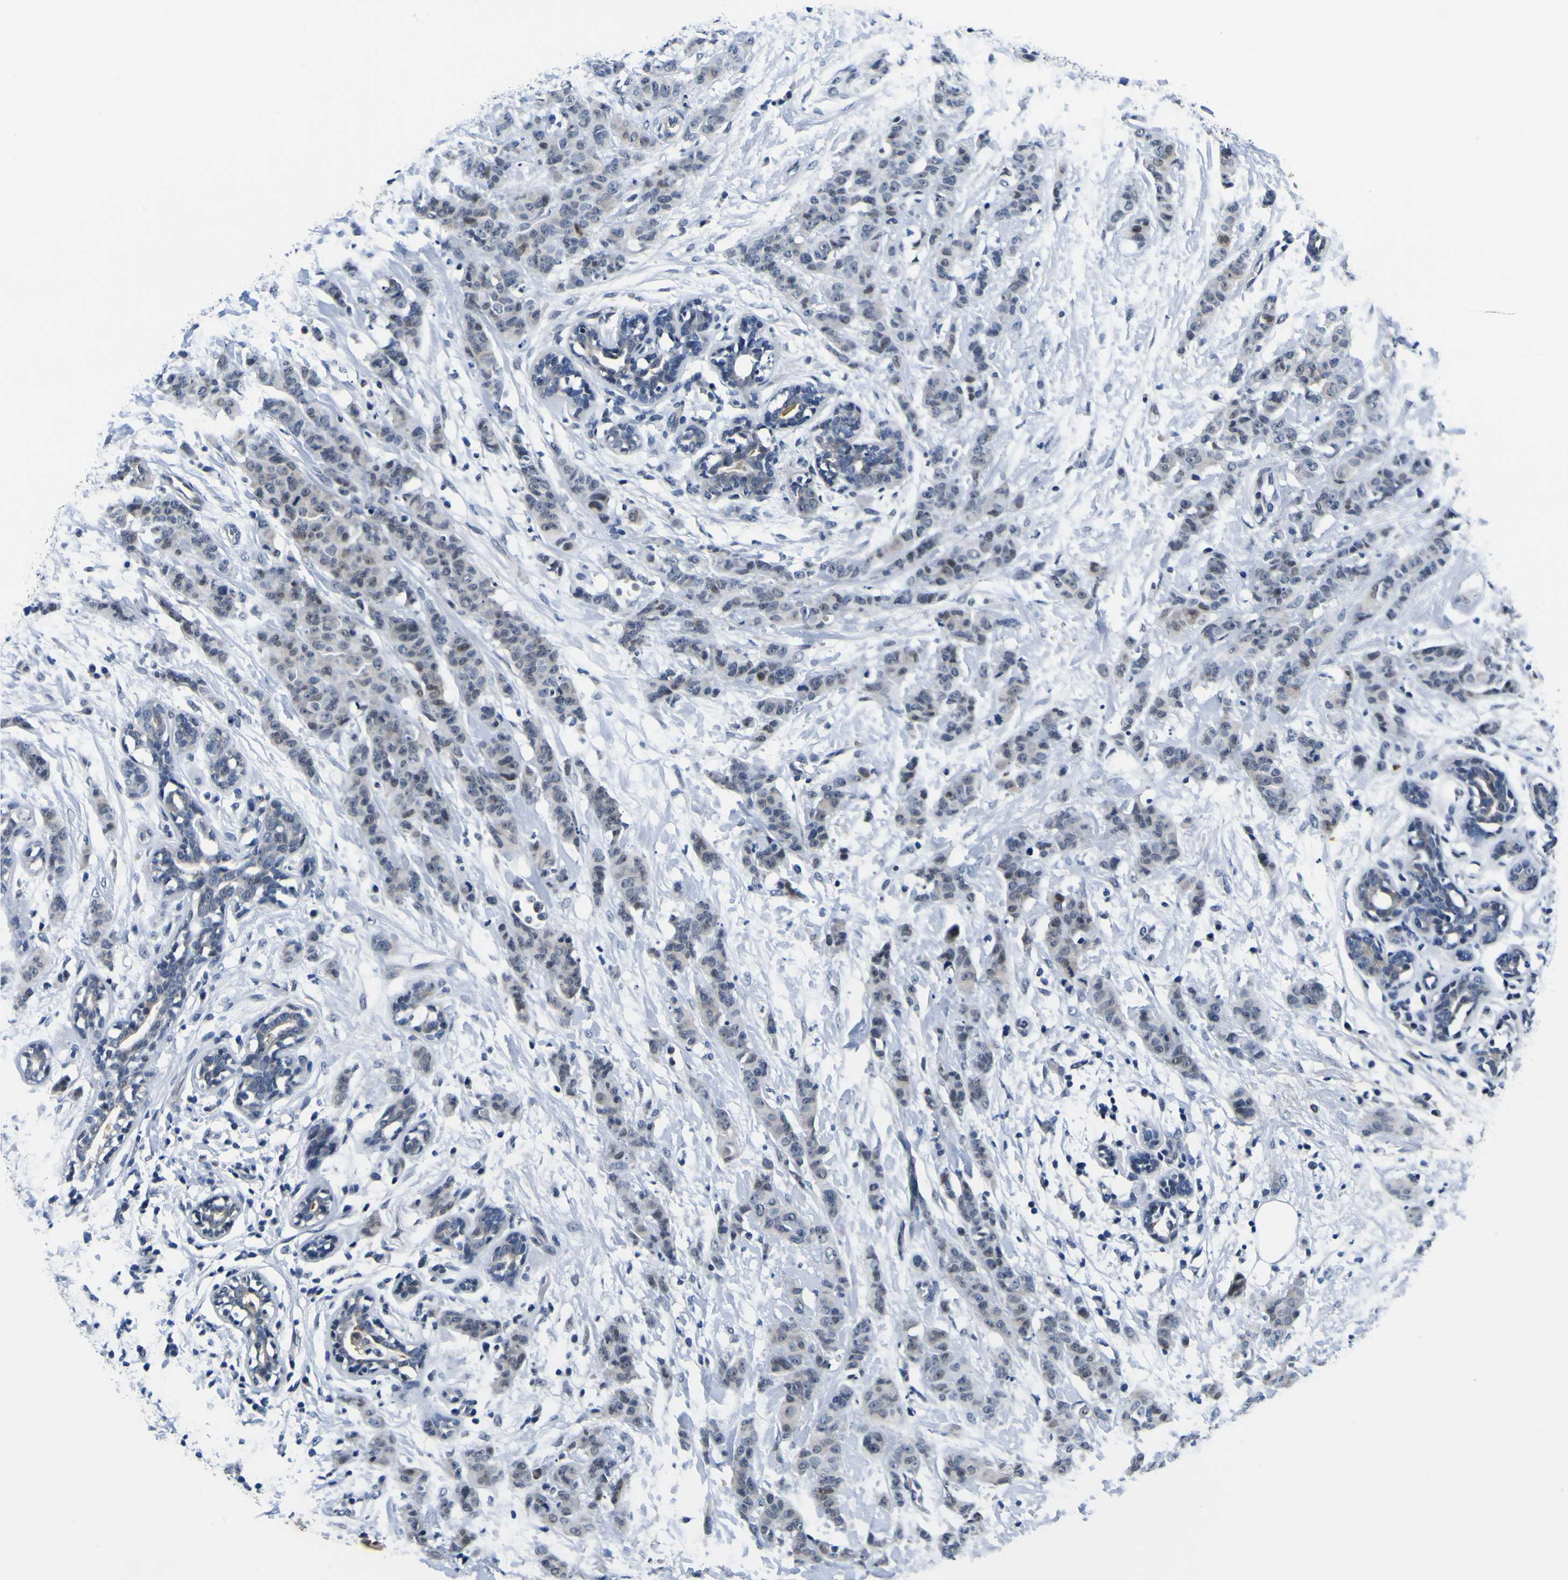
{"staining": {"intensity": "negative", "quantity": "none", "location": "none"}, "tissue": "breast cancer", "cell_type": "Tumor cells", "image_type": "cancer", "snomed": [{"axis": "morphology", "description": "Normal tissue, NOS"}, {"axis": "morphology", "description": "Duct carcinoma"}, {"axis": "topography", "description": "Breast"}], "caption": "Tumor cells are negative for protein expression in human breast intraductal carcinoma. (DAB immunohistochemistry with hematoxylin counter stain).", "gene": "CUL4B", "patient": {"sex": "female", "age": 40}}